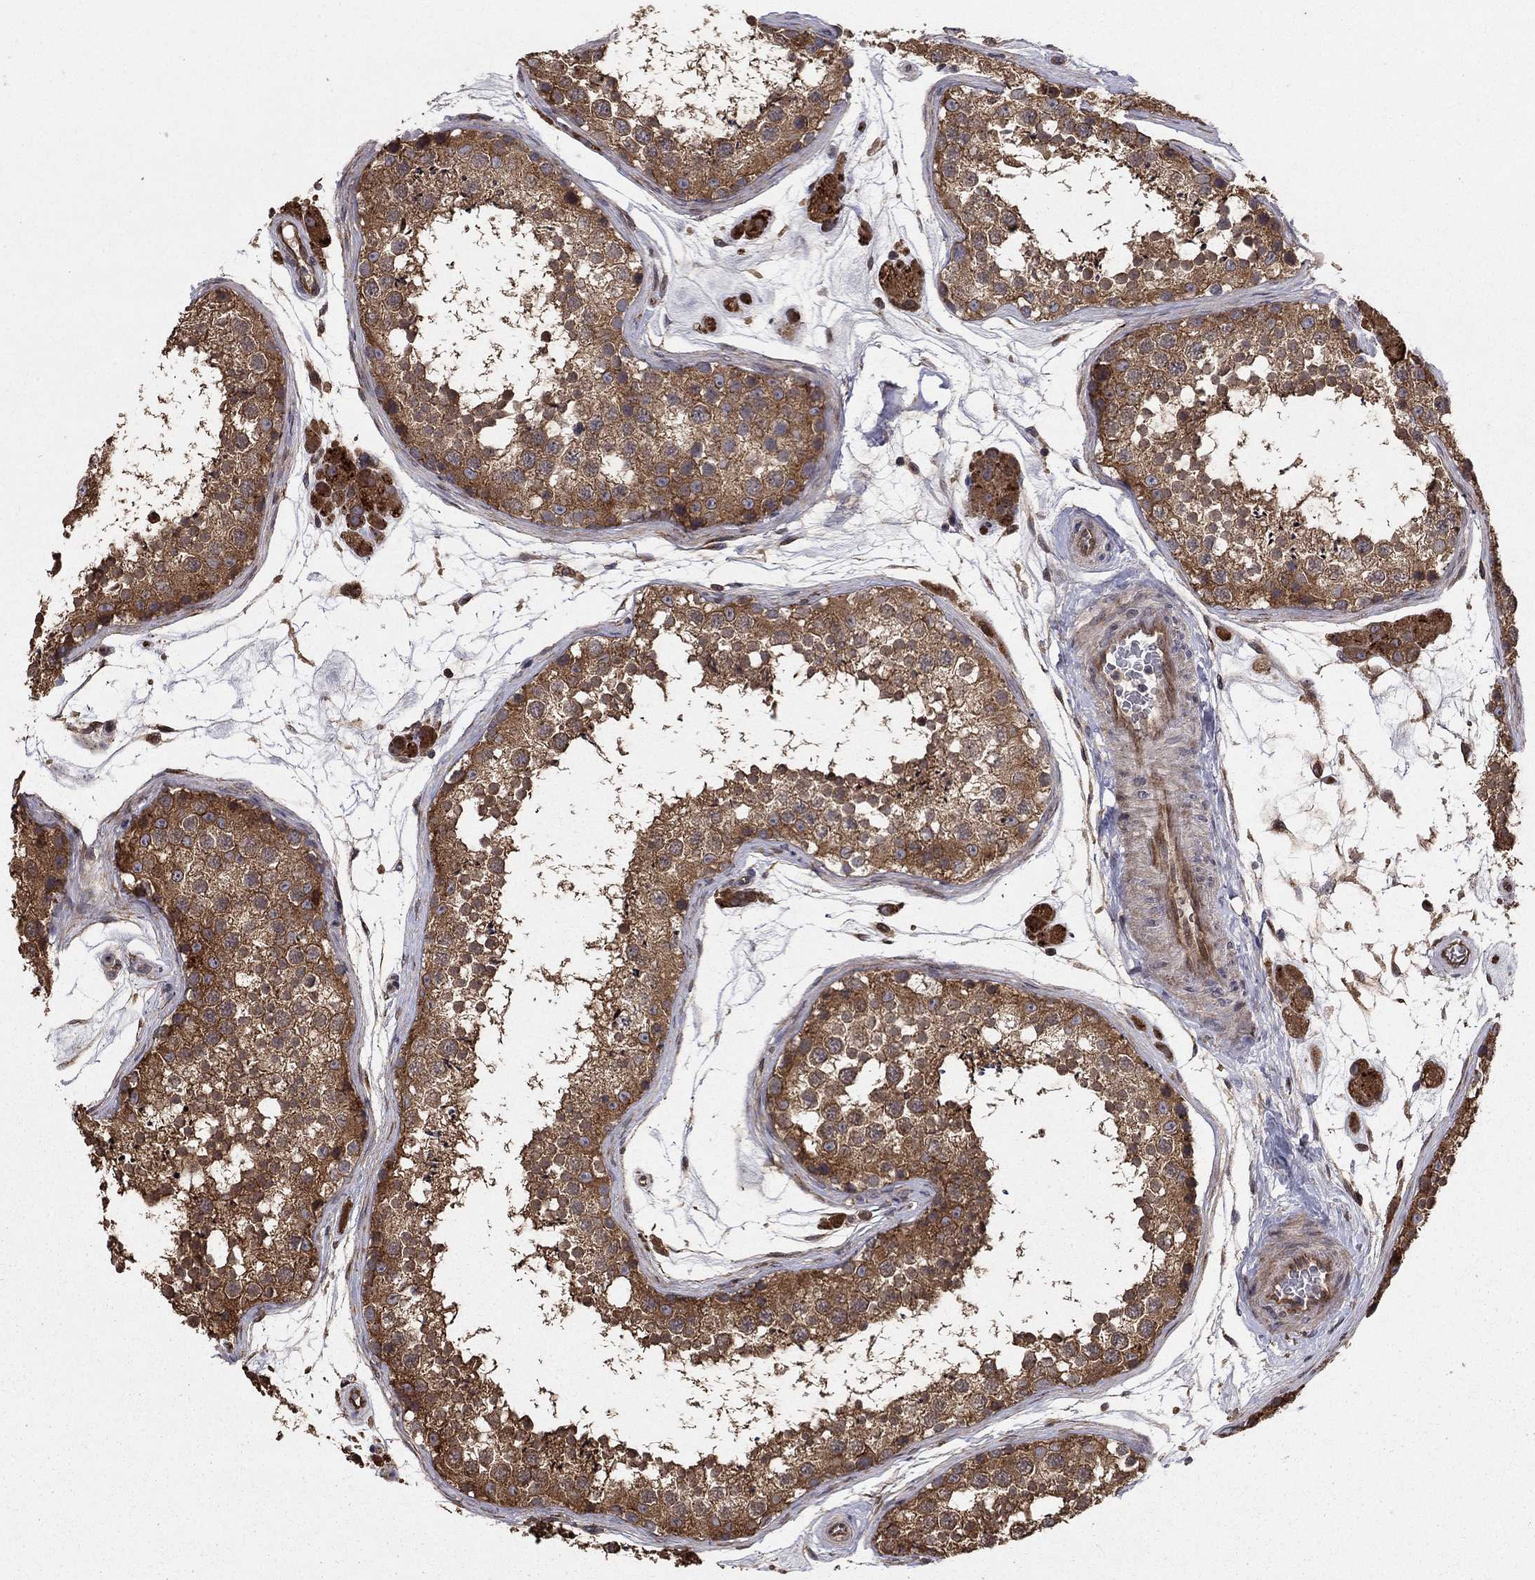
{"staining": {"intensity": "moderate", "quantity": ">75%", "location": "cytoplasmic/membranous"}, "tissue": "testis", "cell_type": "Cells in seminiferous ducts", "image_type": "normal", "snomed": [{"axis": "morphology", "description": "Normal tissue, NOS"}, {"axis": "topography", "description": "Testis"}], "caption": "A photomicrograph of testis stained for a protein exhibits moderate cytoplasmic/membranous brown staining in cells in seminiferous ducts. Using DAB (brown) and hematoxylin (blue) stains, captured at high magnification using brightfield microscopy.", "gene": "BABAM2", "patient": {"sex": "male", "age": 41}}